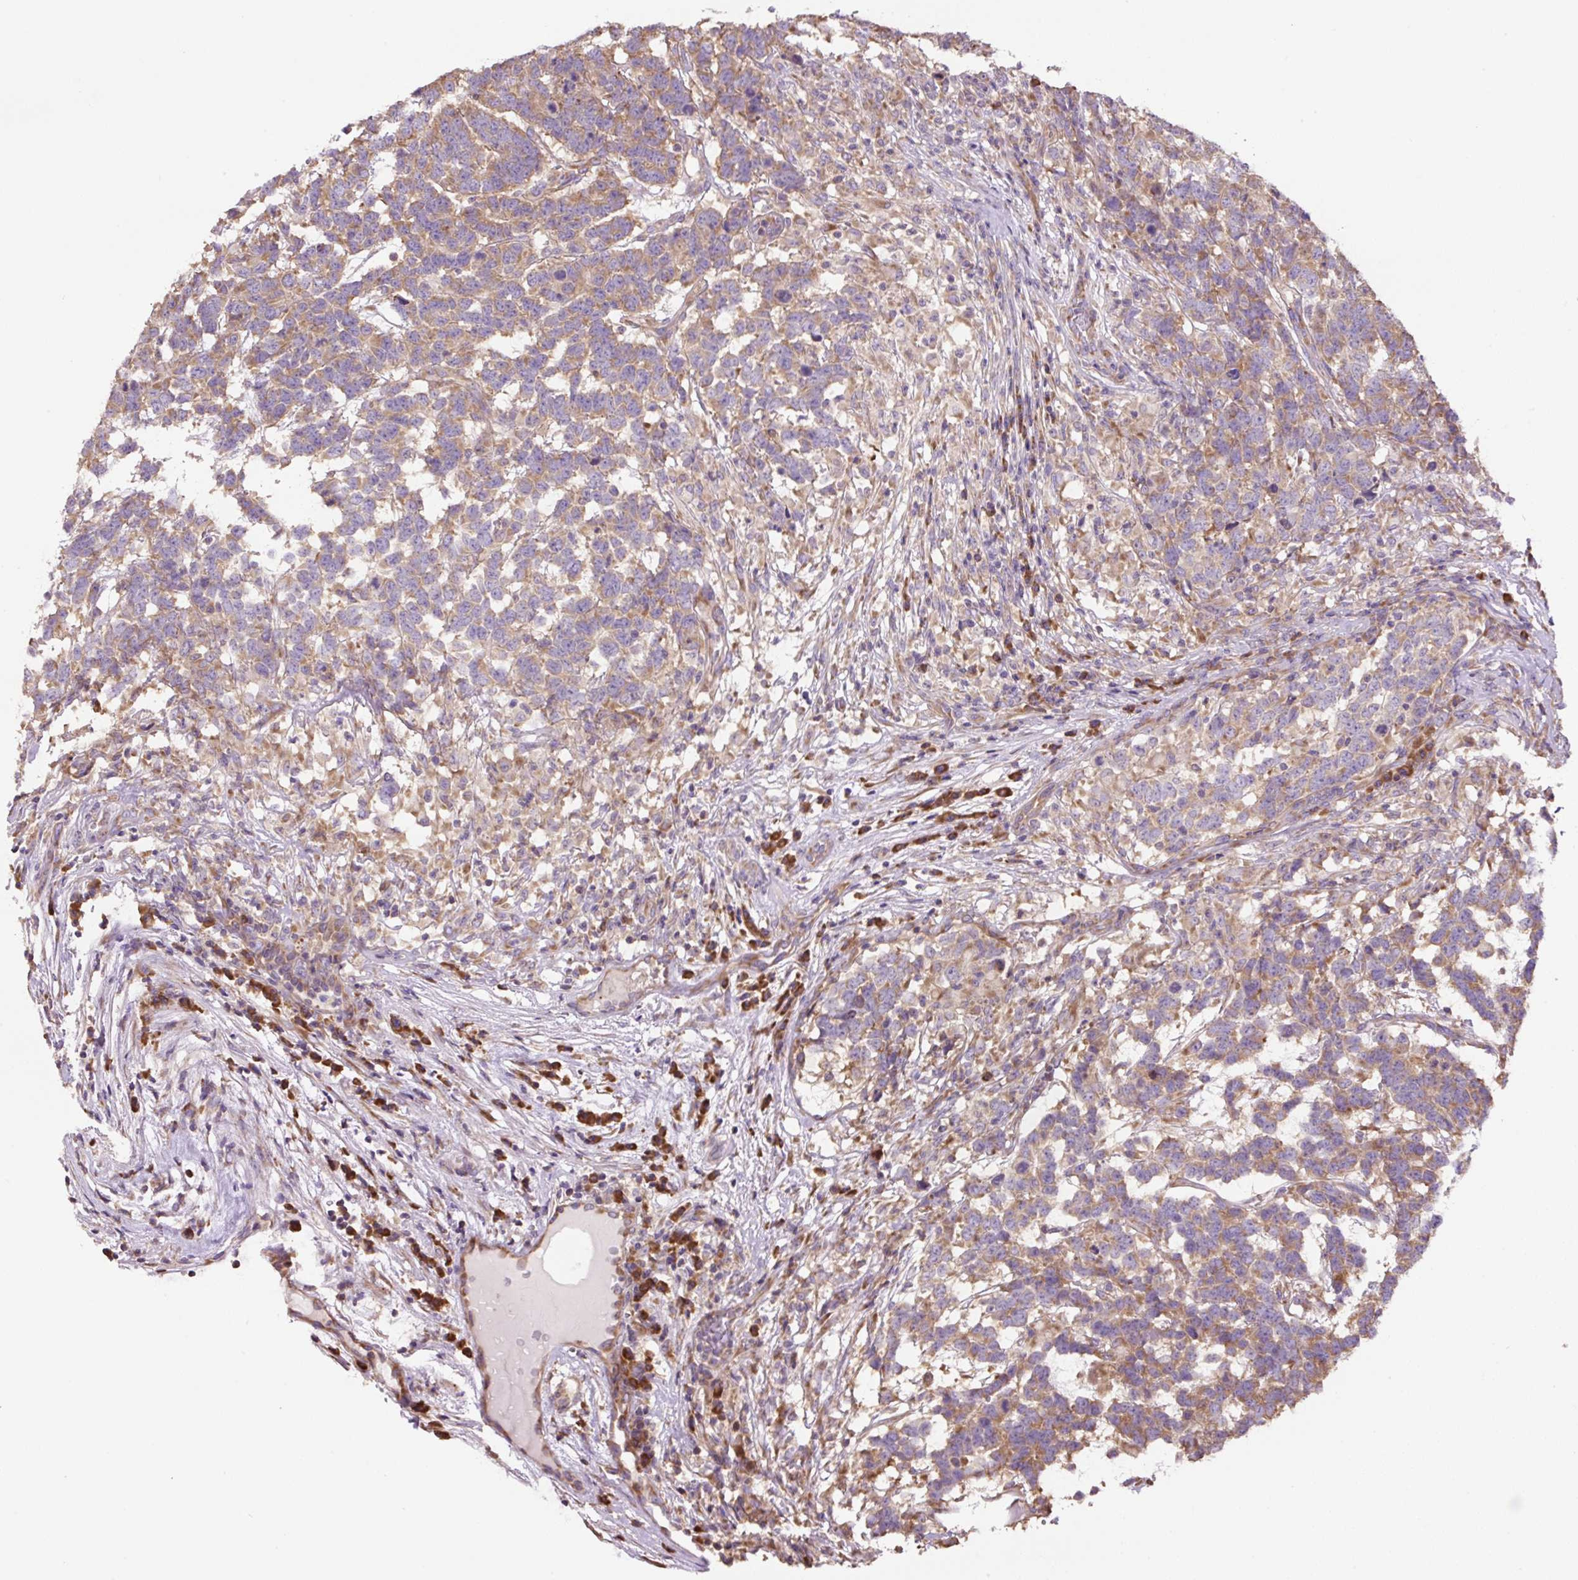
{"staining": {"intensity": "moderate", "quantity": ">75%", "location": "cytoplasmic/membranous"}, "tissue": "testis cancer", "cell_type": "Tumor cells", "image_type": "cancer", "snomed": [{"axis": "morphology", "description": "Carcinoma, Embryonal, NOS"}, {"axis": "topography", "description": "Testis"}], "caption": "Human testis cancer (embryonal carcinoma) stained with a protein marker exhibits moderate staining in tumor cells.", "gene": "RPS23", "patient": {"sex": "male", "age": 26}}